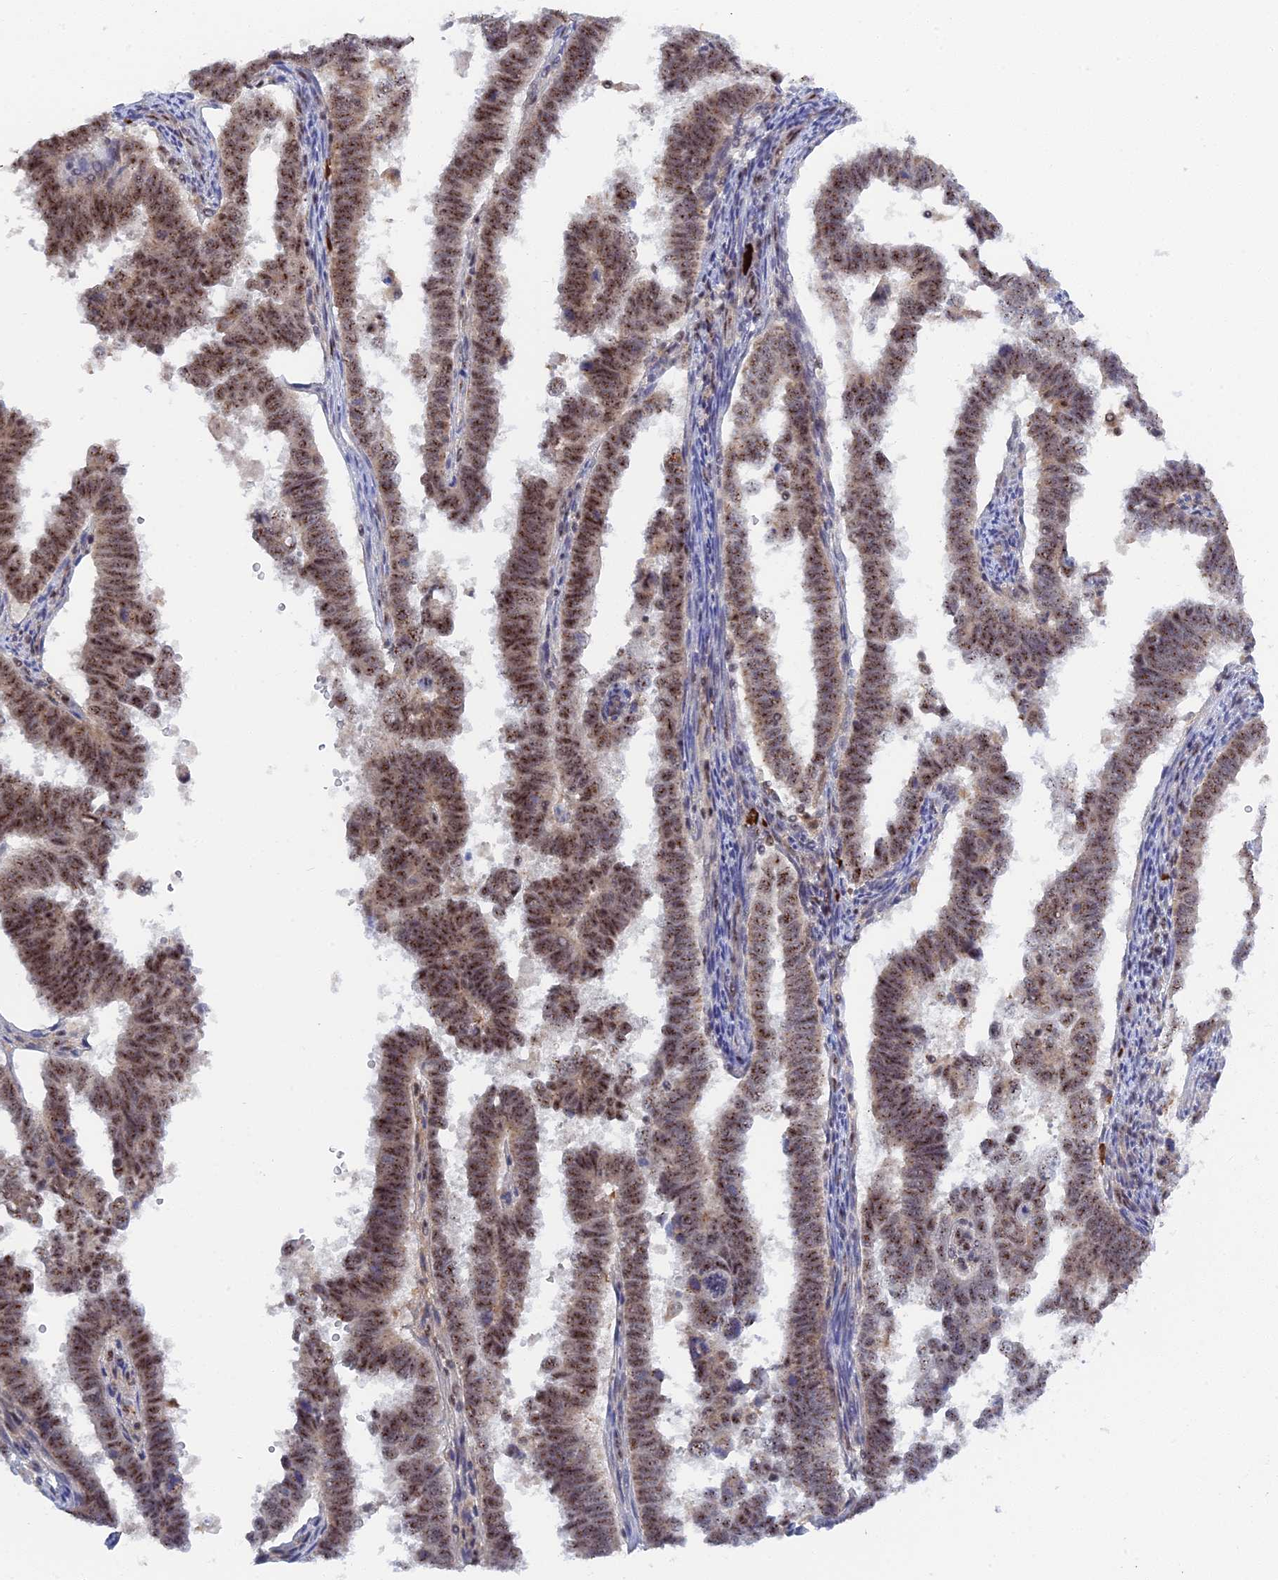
{"staining": {"intensity": "moderate", "quantity": ">75%", "location": "nuclear"}, "tissue": "endometrial cancer", "cell_type": "Tumor cells", "image_type": "cancer", "snomed": [{"axis": "morphology", "description": "Adenocarcinoma, NOS"}, {"axis": "topography", "description": "Endometrium"}], "caption": "Protein staining of endometrial adenocarcinoma tissue displays moderate nuclear expression in approximately >75% of tumor cells.", "gene": "TAB1", "patient": {"sex": "female", "age": 75}}